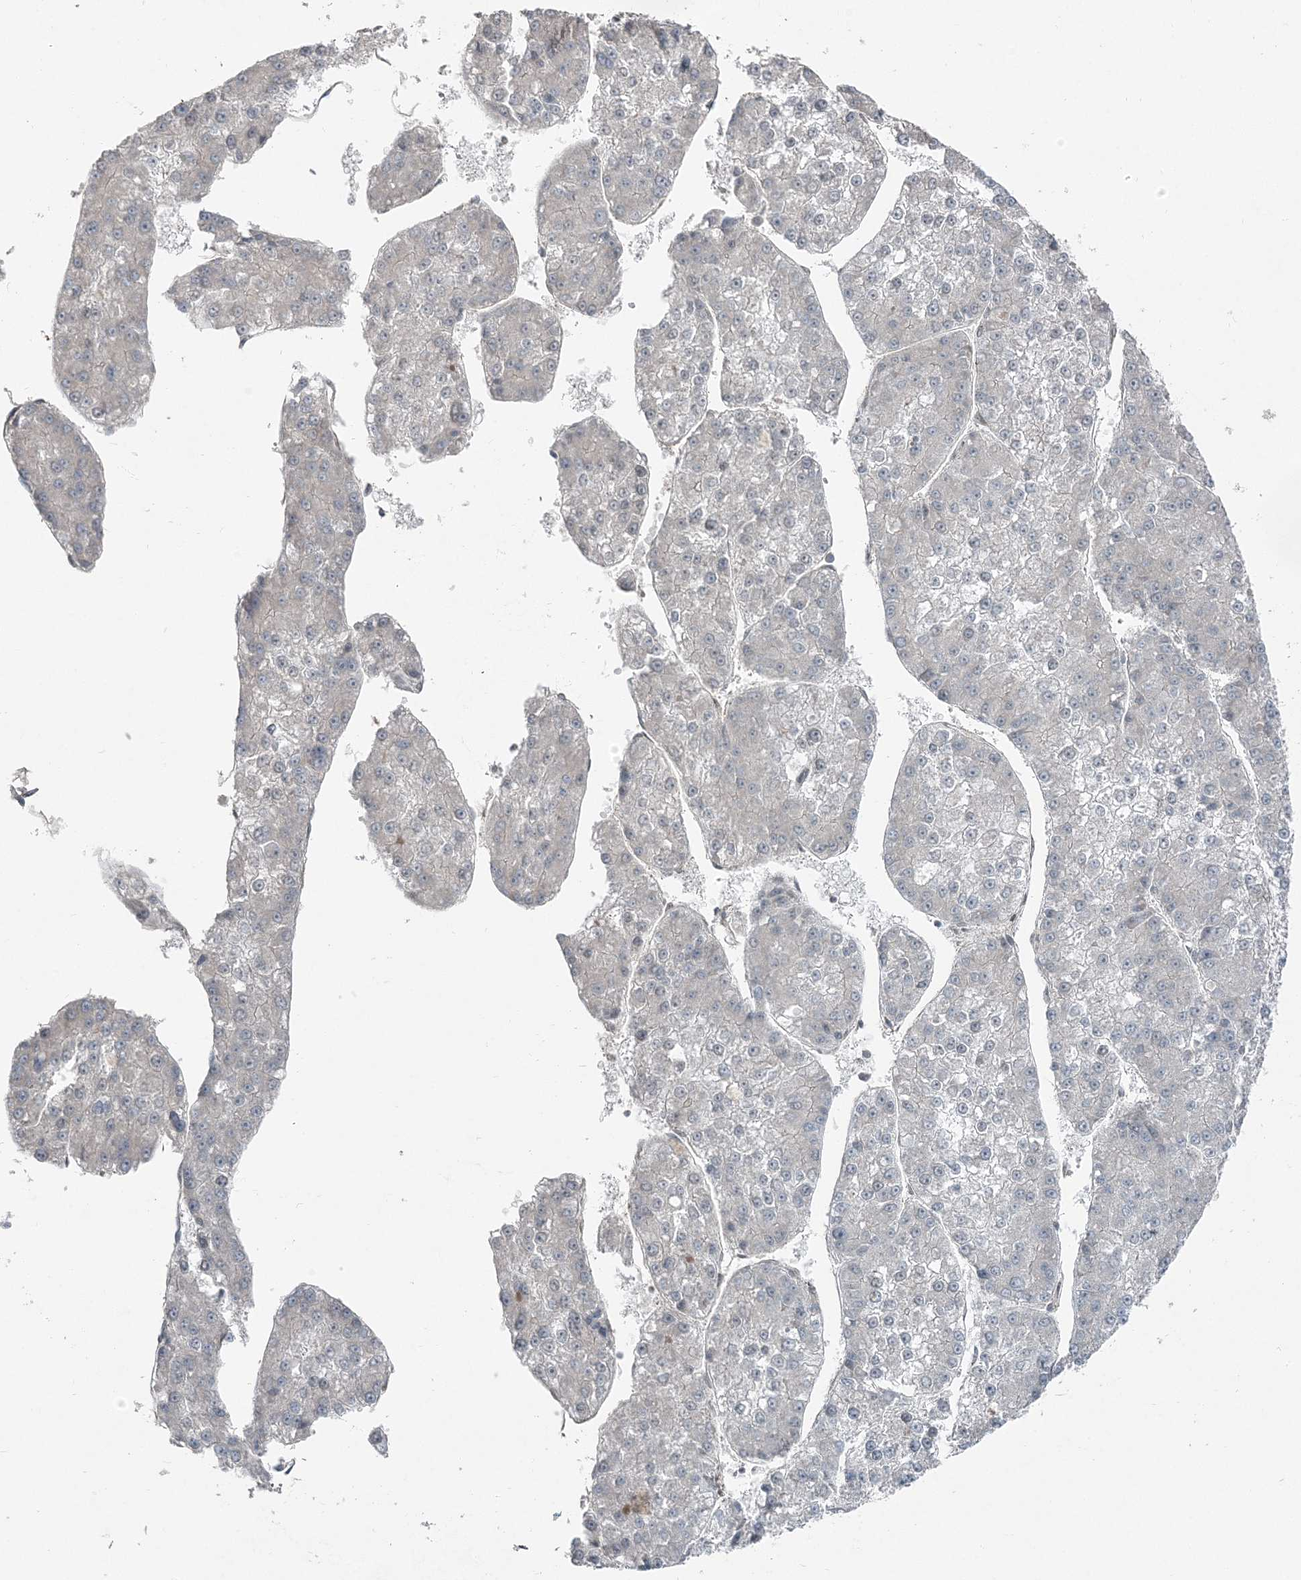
{"staining": {"intensity": "negative", "quantity": "none", "location": "none"}, "tissue": "liver cancer", "cell_type": "Tumor cells", "image_type": "cancer", "snomed": [{"axis": "morphology", "description": "Carcinoma, Hepatocellular, NOS"}, {"axis": "topography", "description": "Liver"}], "caption": "Hepatocellular carcinoma (liver) stained for a protein using immunohistochemistry demonstrates no expression tumor cells.", "gene": "FBXL17", "patient": {"sex": "female", "age": 73}}